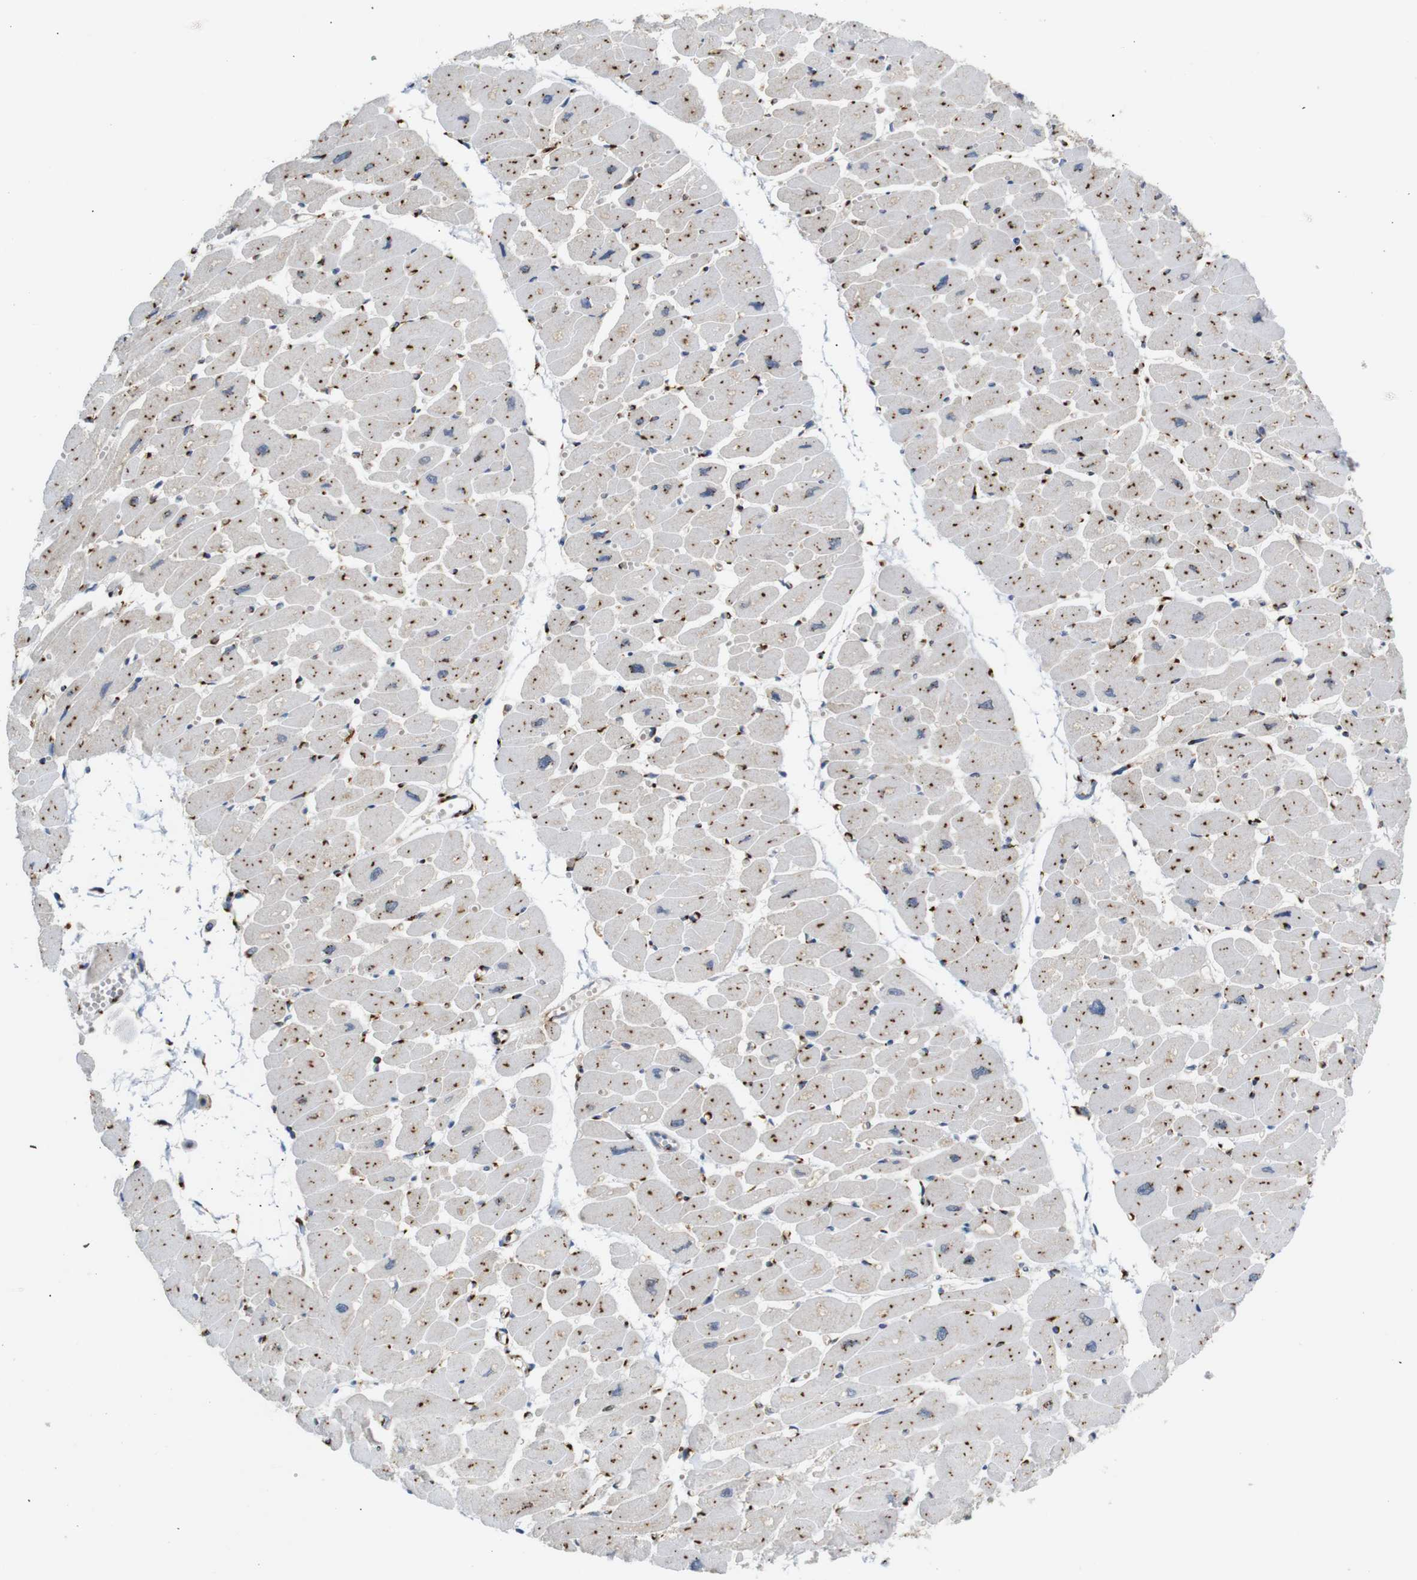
{"staining": {"intensity": "moderate", "quantity": "25%-75%", "location": "cytoplasmic/membranous"}, "tissue": "heart muscle", "cell_type": "Cardiomyocytes", "image_type": "normal", "snomed": [{"axis": "morphology", "description": "Normal tissue, NOS"}, {"axis": "topography", "description": "Heart"}], "caption": "High-magnification brightfield microscopy of unremarkable heart muscle stained with DAB (3,3'-diaminobenzidine) (brown) and counterstained with hematoxylin (blue). cardiomyocytes exhibit moderate cytoplasmic/membranous expression is present in approximately25%-75% of cells. Using DAB (brown) and hematoxylin (blue) stains, captured at high magnification using brightfield microscopy.", "gene": "TGOLN2", "patient": {"sex": "female", "age": 54}}